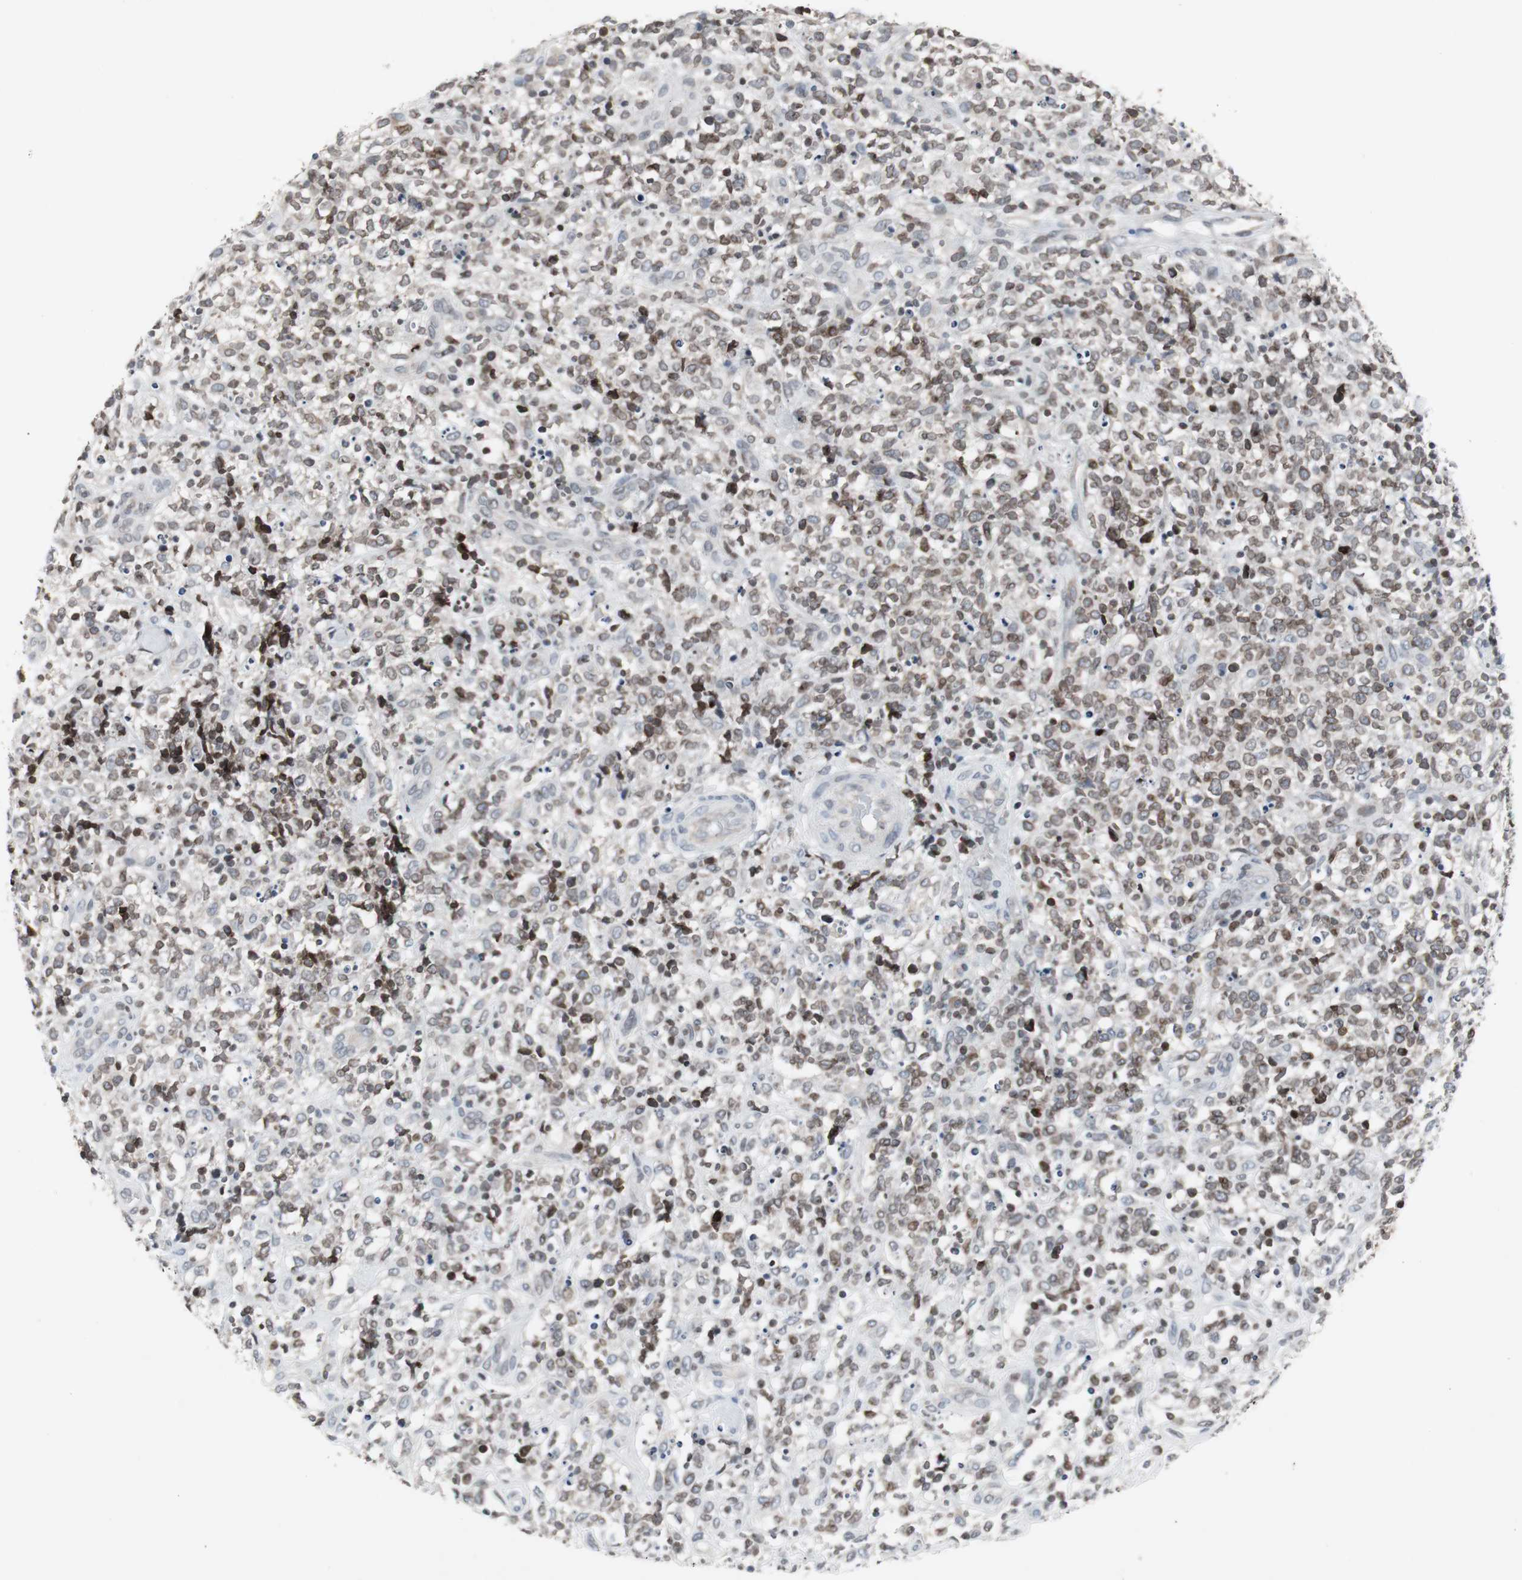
{"staining": {"intensity": "moderate", "quantity": "25%-75%", "location": "cytoplasmic/membranous"}, "tissue": "lymphoma", "cell_type": "Tumor cells", "image_type": "cancer", "snomed": [{"axis": "morphology", "description": "Malignant lymphoma, non-Hodgkin's type, High grade"}, {"axis": "topography", "description": "Lymph node"}], "caption": "High-grade malignant lymphoma, non-Hodgkin's type stained with DAB (3,3'-diaminobenzidine) IHC demonstrates medium levels of moderate cytoplasmic/membranous staining in approximately 25%-75% of tumor cells.", "gene": "ZNF396", "patient": {"sex": "female", "age": 73}}